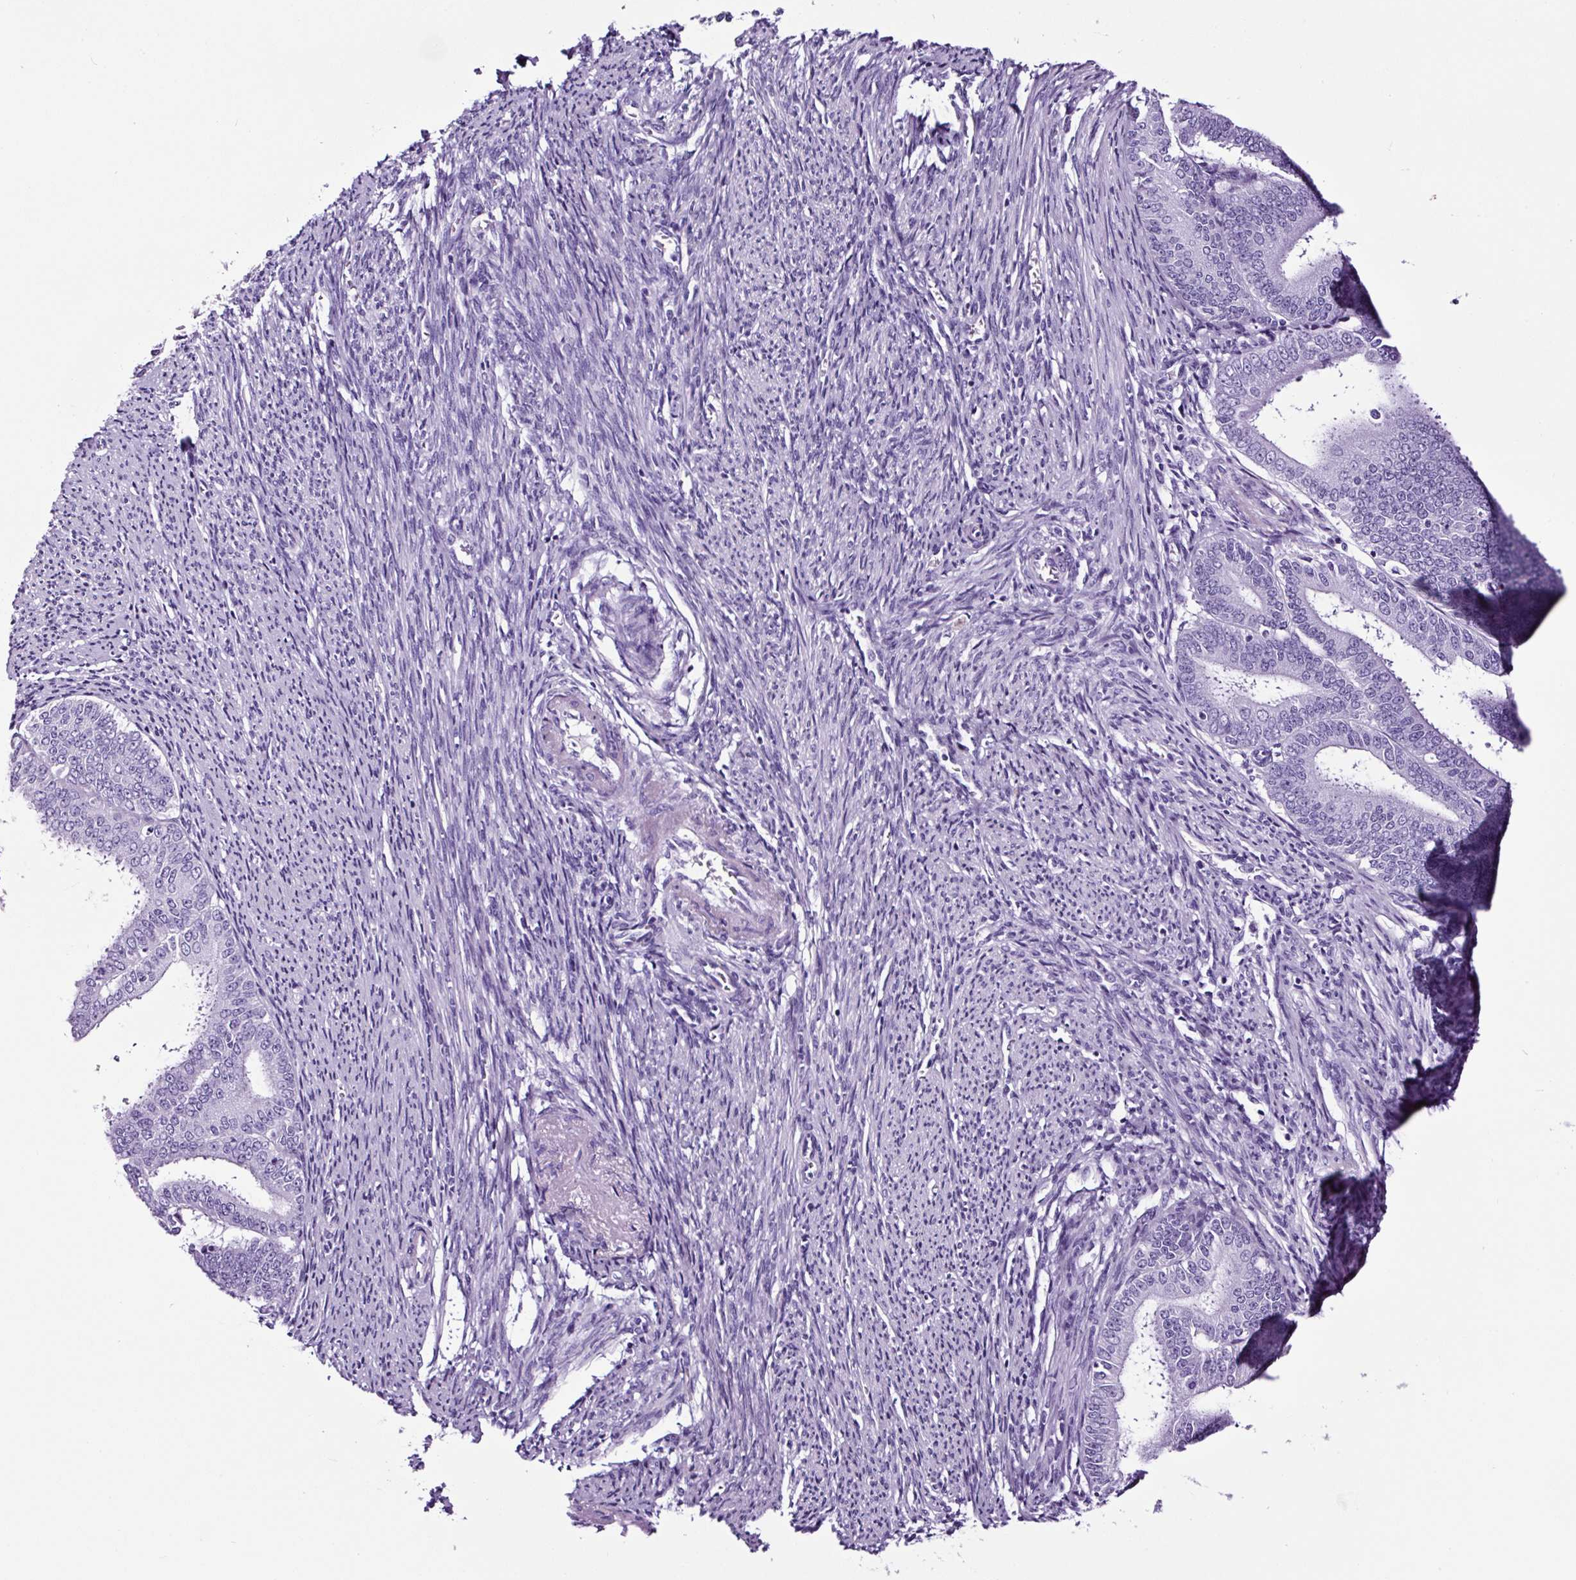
{"staining": {"intensity": "negative", "quantity": "none", "location": "none"}, "tissue": "endometrial cancer", "cell_type": "Tumor cells", "image_type": "cancer", "snomed": [{"axis": "morphology", "description": "Adenocarcinoma, NOS"}, {"axis": "topography", "description": "Endometrium"}], "caption": "Tumor cells show no significant protein expression in adenocarcinoma (endometrial).", "gene": "FBXL7", "patient": {"sex": "female", "age": 63}}